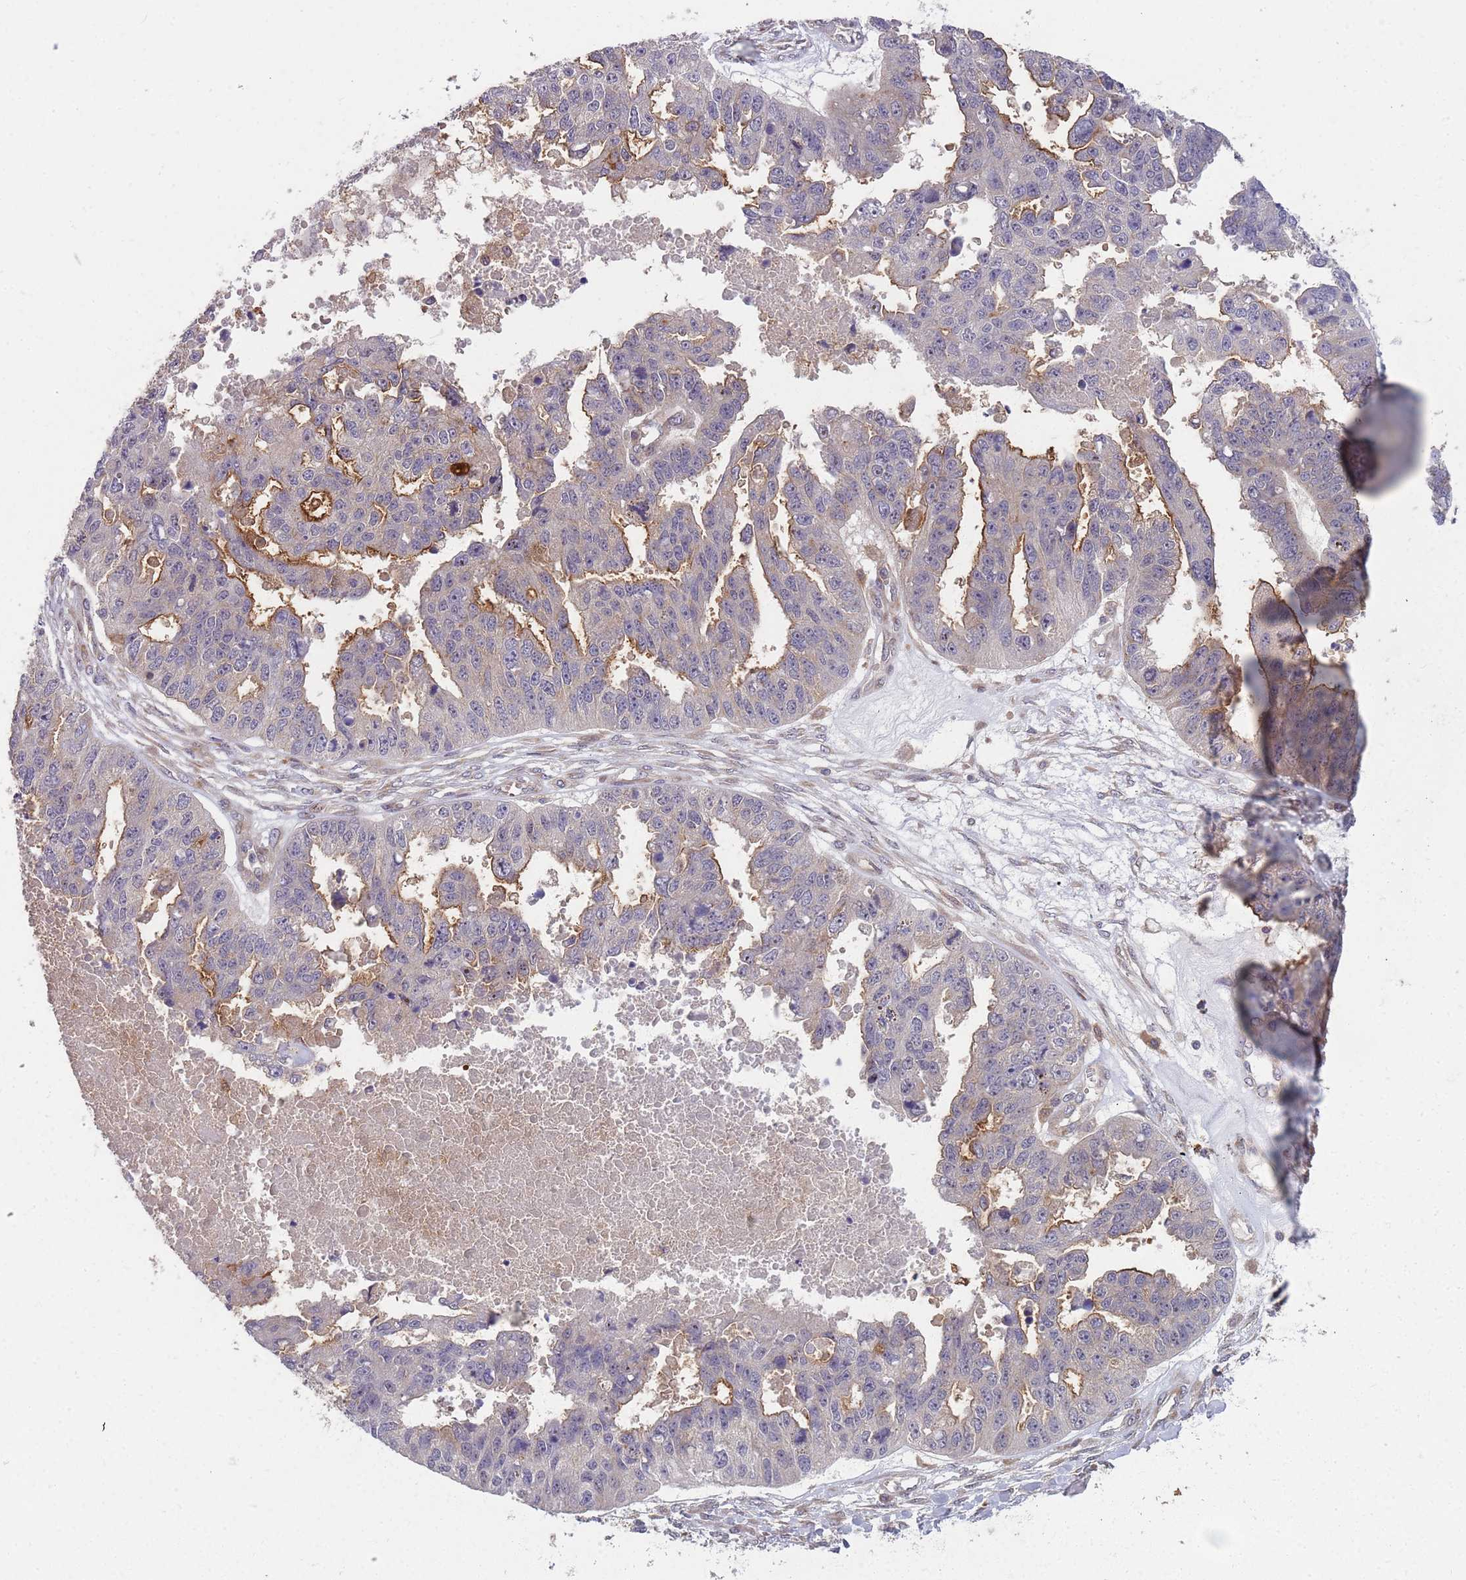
{"staining": {"intensity": "moderate", "quantity": "<25%", "location": "cytoplasmic/membranous"}, "tissue": "ovarian cancer", "cell_type": "Tumor cells", "image_type": "cancer", "snomed": [{"axis": "morphology", "description": "Cystadenocarcinoma, serous, NOS"}, {"axis": "topography", "description": "Ovary"}], "caption": "A high-resolution micrograph shows immunohistochemistry (IHC) staining of serous cystadenocarcinoma (ovarian), which displays moderate cytoplasmic/membranous staining in approximately <25% of tumor cells.", "gene": "GGA1", "patient": {"sex": "female", "age": 58}}